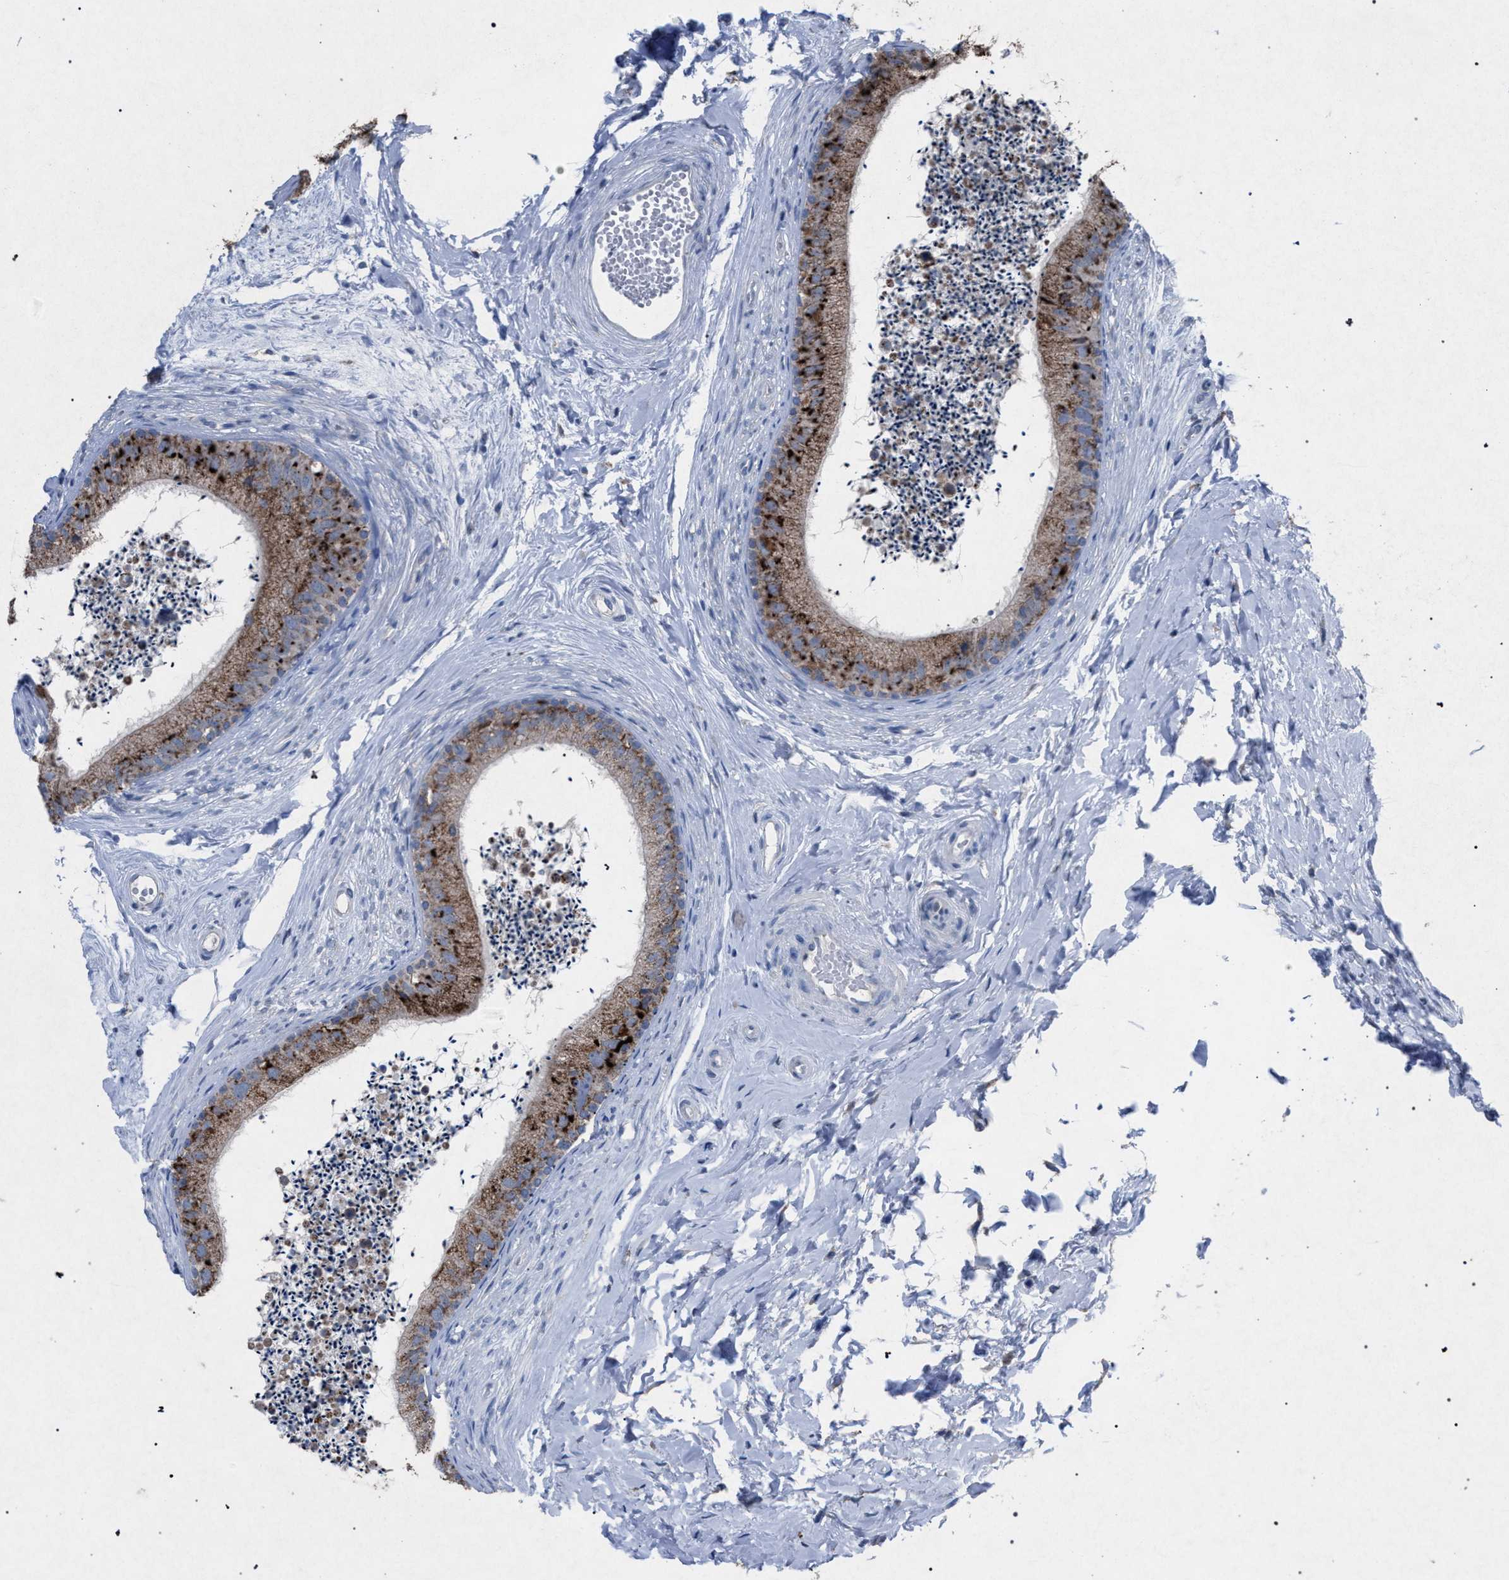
{"staining": {"intensity": "strong", "quantity": ">75%", "location": "cytoplasmic/membranous"}, "tissue": "epididymis", "cell_type": "Glandular cells", "image_type": "normal", "snomed": [{"axis": "morphology", "description": "Normal tissue, NOS"}, {"axis": "topography", "description": "Epididymis"}], "caption": "Strong cytoplasmic/membranous staining is appreciated in about >75% of glandular cells in unremarkable epididymis. (IHC, brightfield microscopy, high magnification).", "gene": "HSD17B4", "patient": {"sex": "male", "age": 56}}